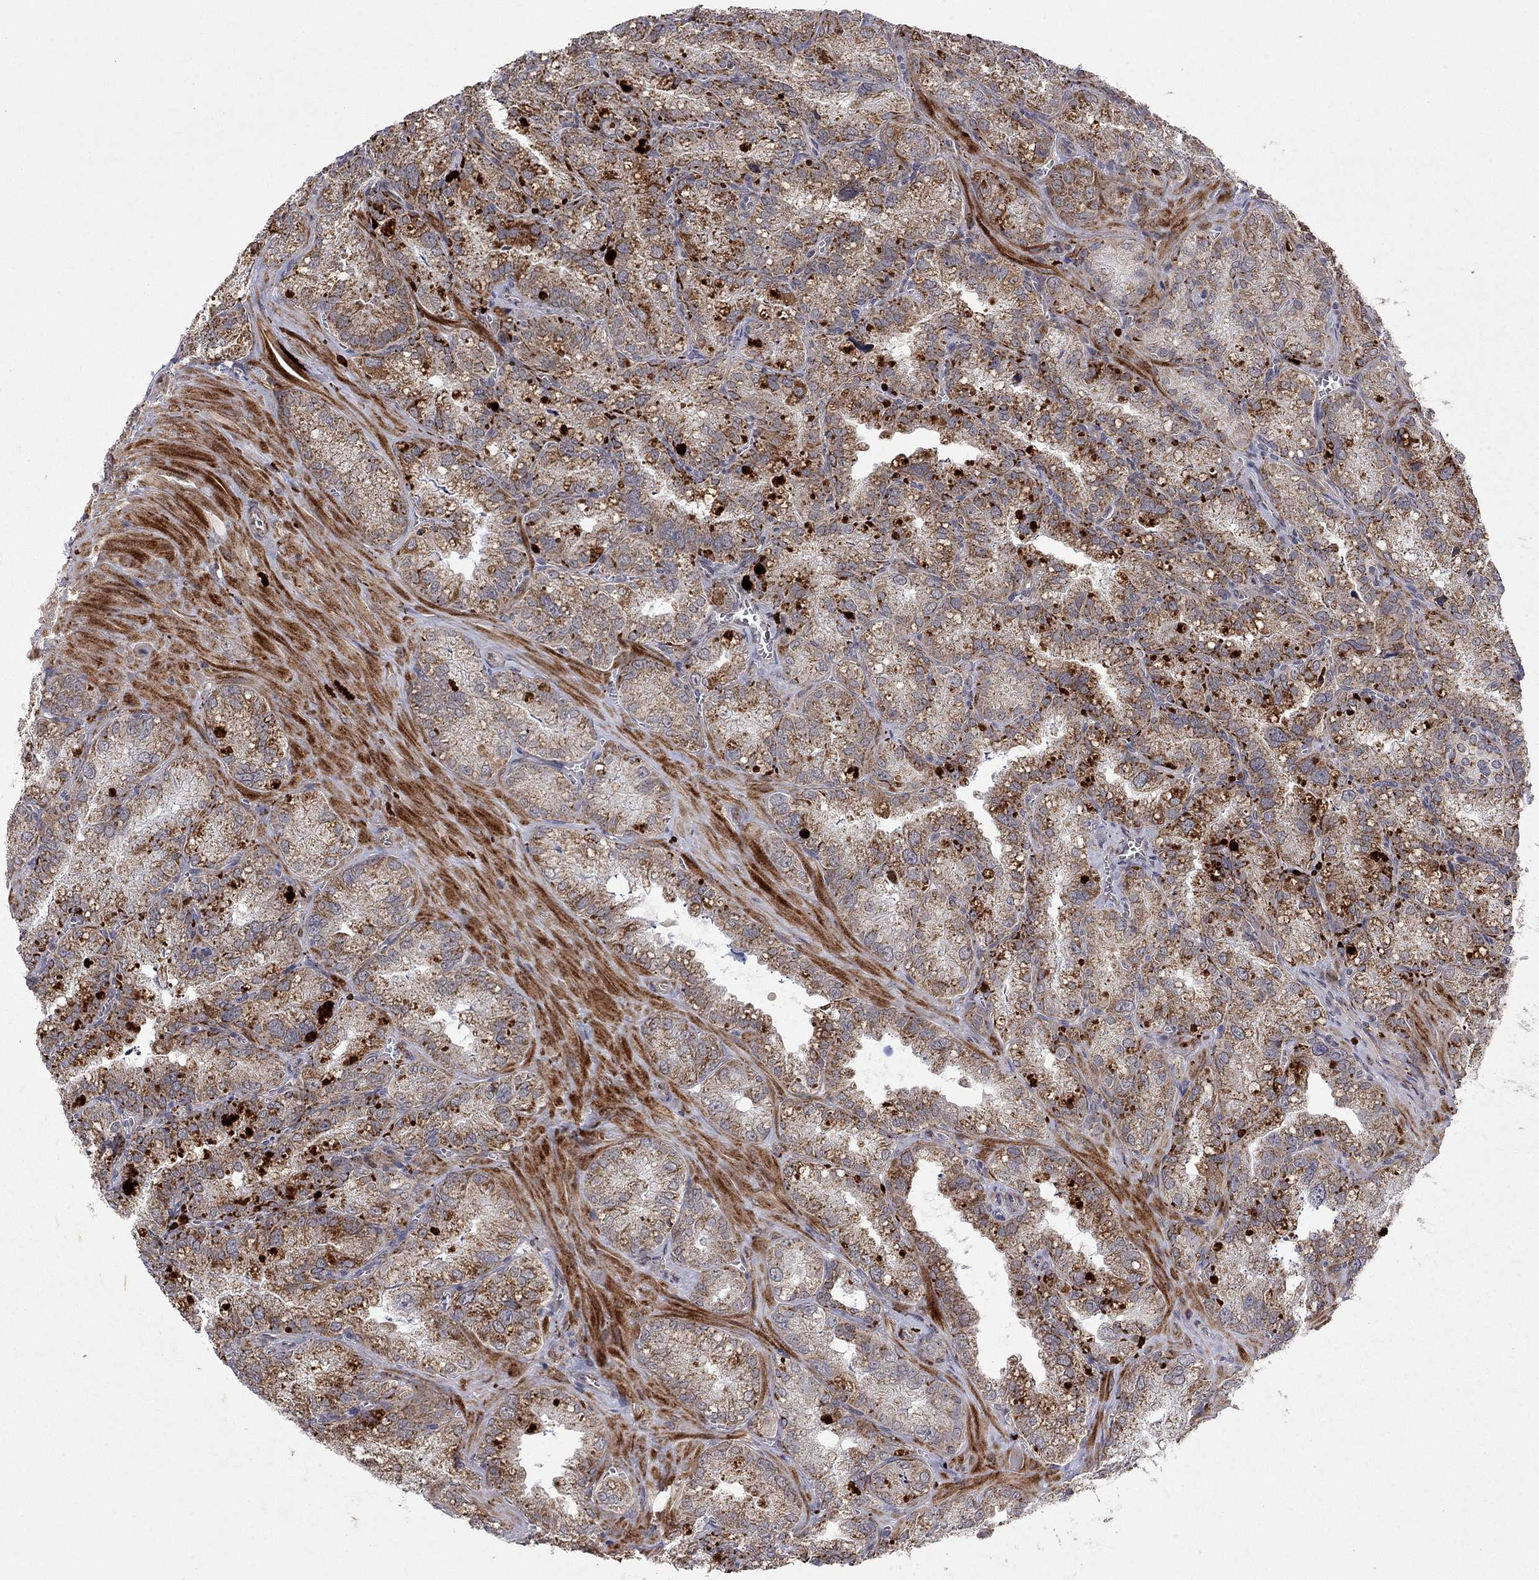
{"staining": {"intensity": "strong", "quantity": "<25%", "location": "cytoplasmic/membranous"}, "tissue": "seminal vesicle", "cell_type": "Glandular cells", "image_type": "normal", "snomed": [{"axis": "morphology", "description": "Normal tissue, NOS"}, {"axis": "topography", "description": "Seminal veicle"}], "caption": "A brown stain shows strong cytoplasmic/membranous expression of a protein in glandular cells of normal seminal vesicle. Nuclei are stained in blue.", "gene": "IDS", "patient": {"sex": "male", "age": 57}}